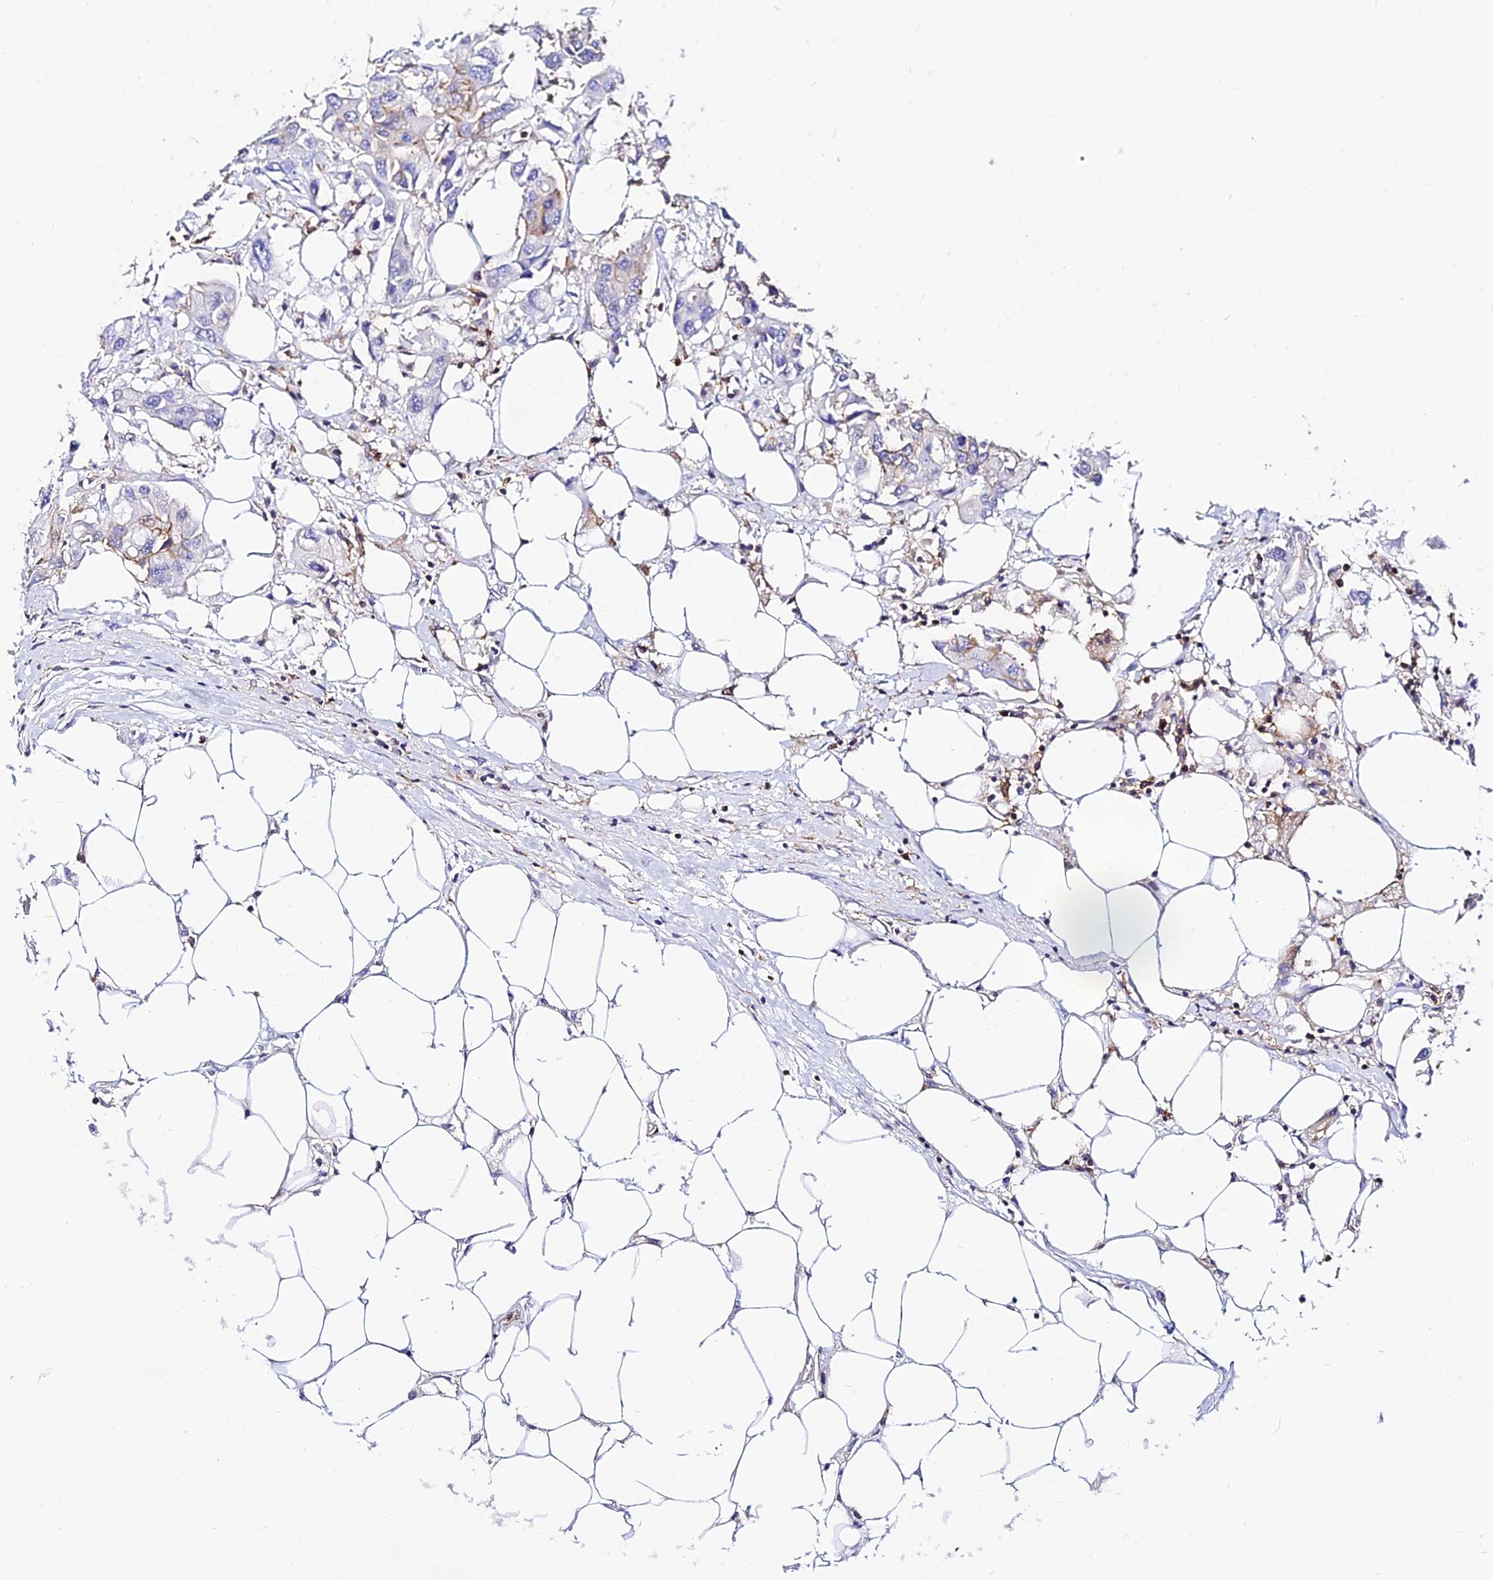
{"staining": {"intensity": "weak", "quantity": "<25%", "location": "cytoplasmic/membranous"}, "tissue": "colorectal cancer", "cell_type": "Tumor cells", "image_type": "cancer", "snomed": [{"axis": "morphology", "description": "Adenocarcinoma, NOS"}, {"axis": "topography", "description": "Colon"}], "caption": "Immunohistochemical staining of human adenocarcinoma (colorectal) demonstrates no significant staining in tumor cells.", "gene": "CSRP1", "patient": {"sex": "male", "age": 77}}